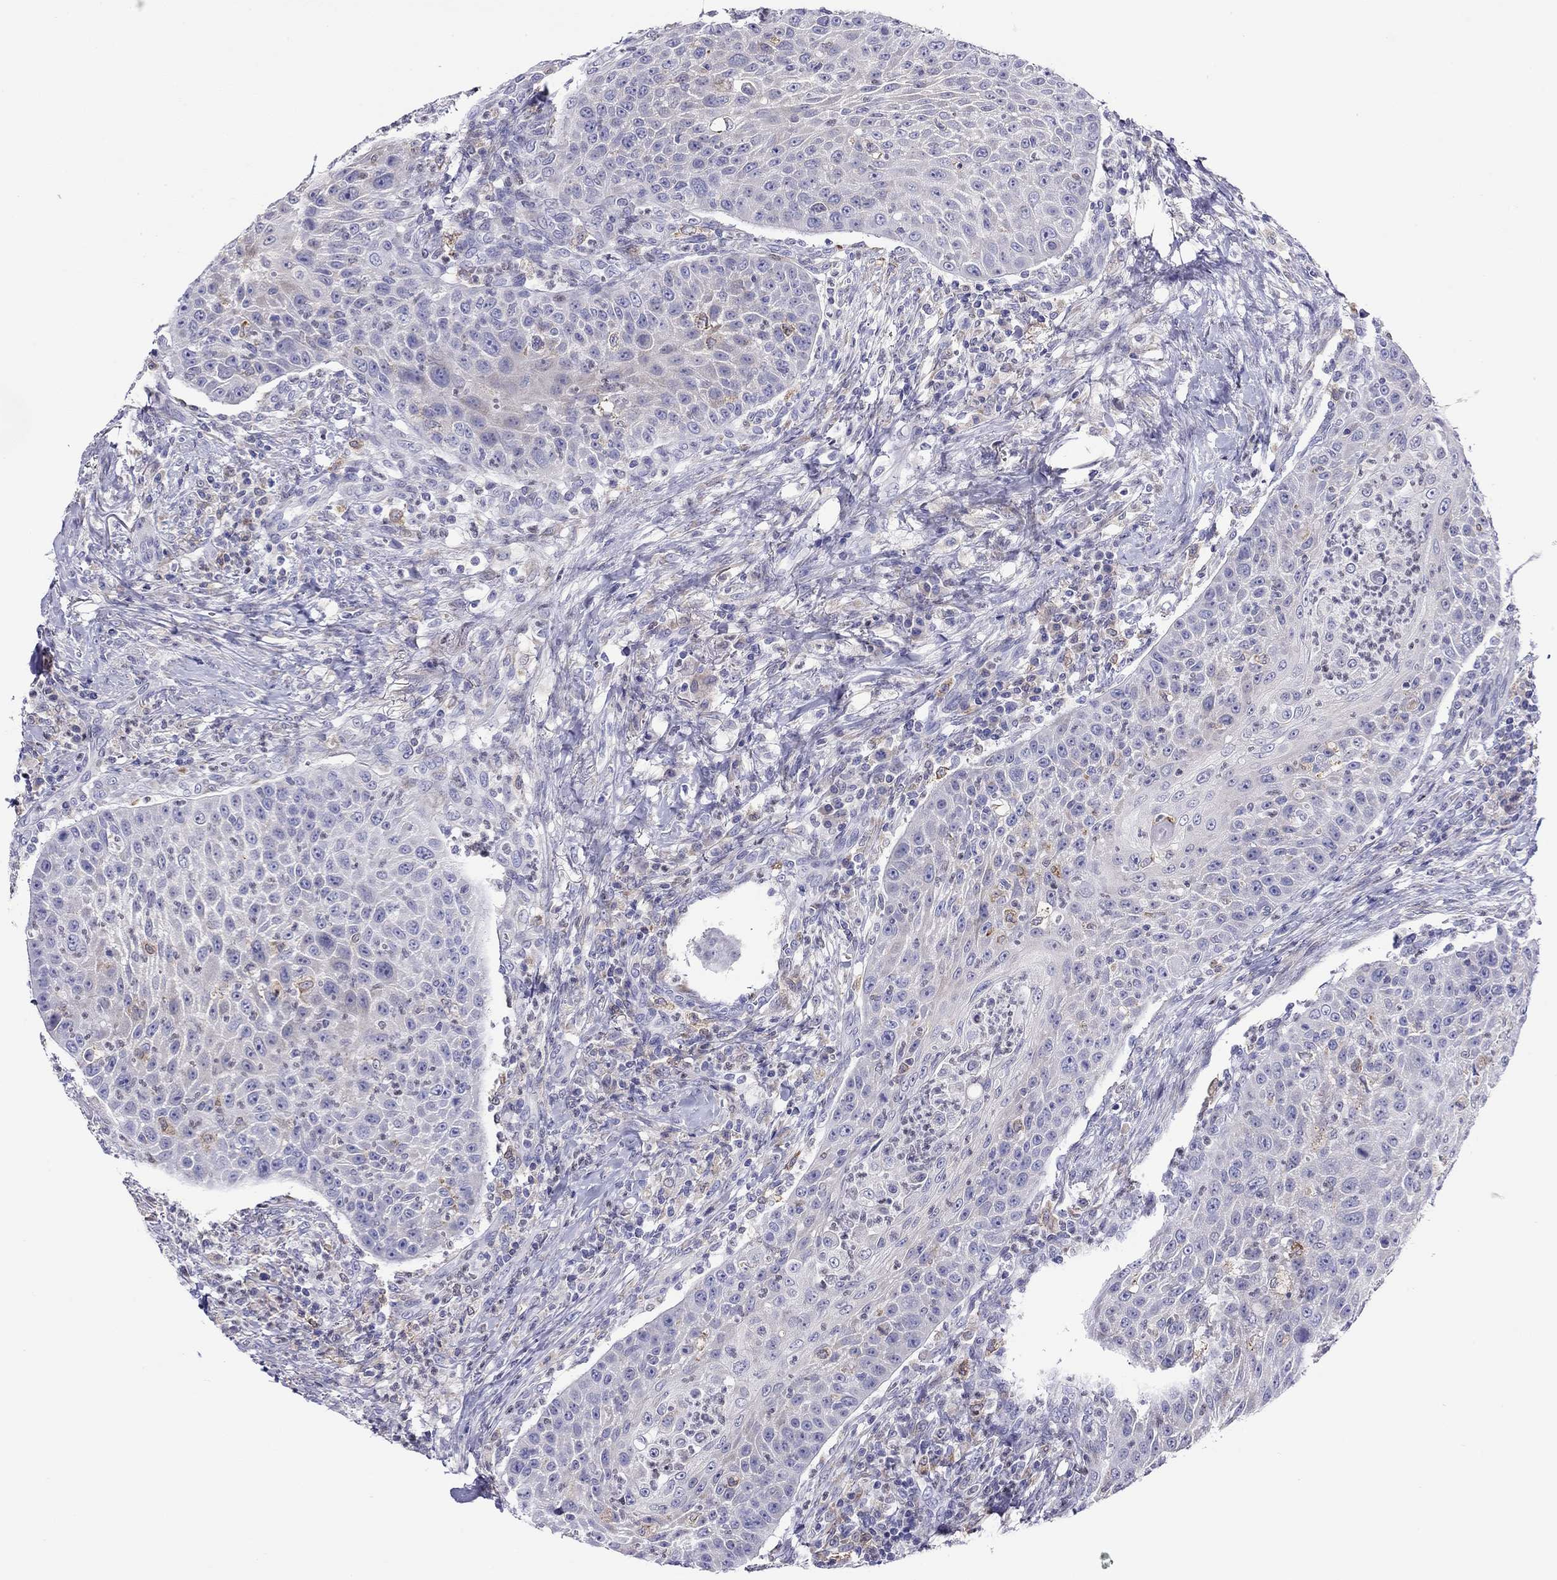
{"staining": {"intensity": "negative", "quantity": "none", "location": "none"}, "tissue": "head and neck cancer", "cell_type": "Tumor cells", "image_type": "cancer", "snomed": [{"axis": "morphology", "description": "Squamous cell carcinoma, NOS"}, {"axis": "topography", "description": "Head-Neck"}], "caption": "This is an IHC micrograph of human squamous cell carcinoma (head and neck). There is no staining in tumor cells.", "gene": "SLC46A2", "patient": {"sex": "male", "age": 69}}